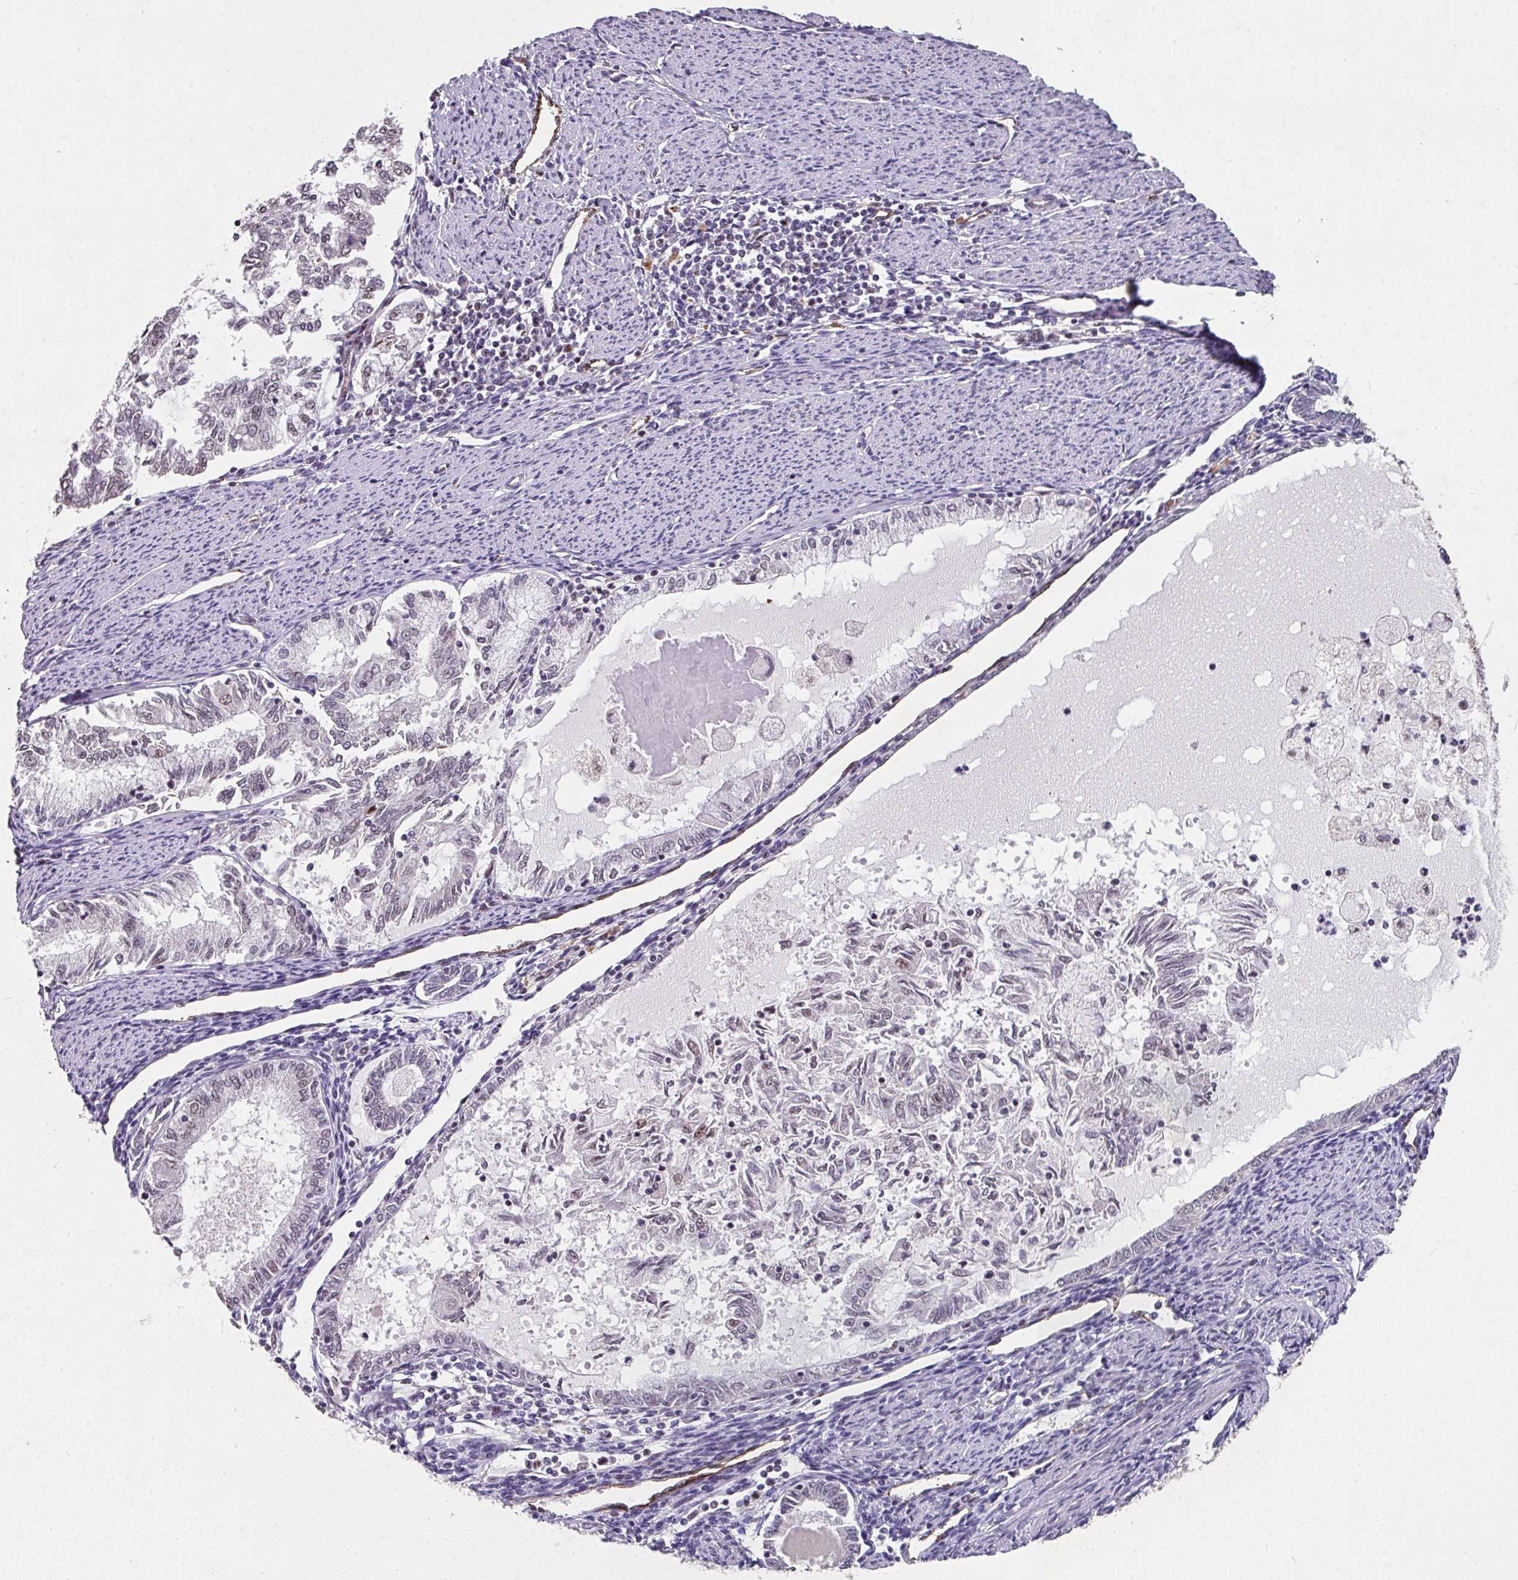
{"staining": {"intensity": "weak", "quantity": "25%-75%", "location": "nuclear"}, "tissue": "endometrial cancer", "cell_type": "Tumor cells", "image_type": "cancer", "snomed": [{"axis": "morphology", "description": "Adenocarcinoma, NOS"}, {"axis": "topography", "description": "Endometrium"}], "caption": "Brown immunohistochemical staining in endometrial adenocarcinoma shows weak nuclear staining in approximately 25%-75% of tumor cells.", "gene": "SIDT2", "patient": {"sex": "female", "age": 79}}